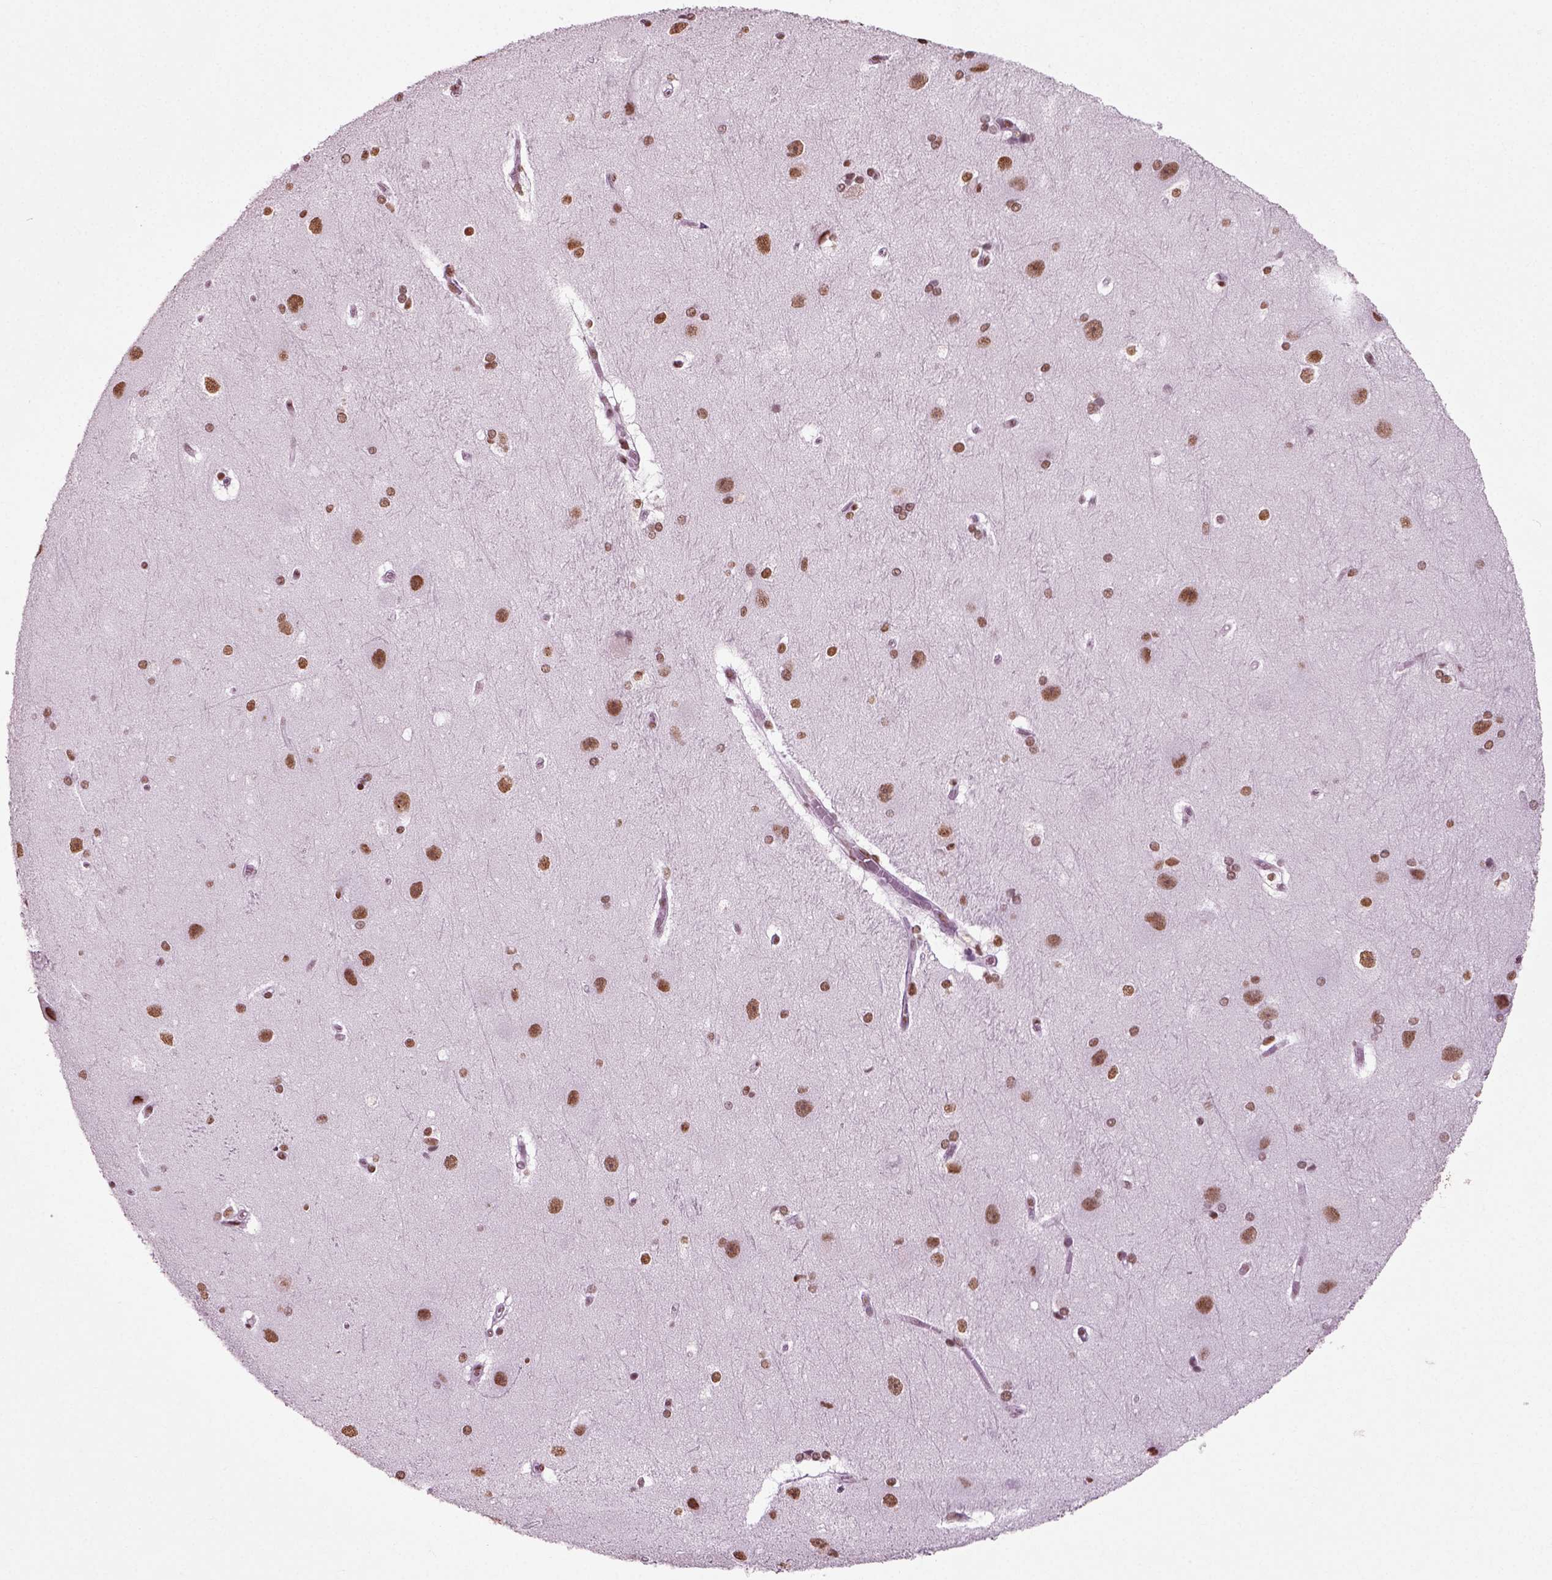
{"staining": {"intensity": "strong", "quantity": "25%-75%", "location": "nuclear"}, "tissue": "hippocampus", "cell_type": "Glial cells", "image_type": "normal", "snomed": [{"axis": "morphology", "description": "Normal tissue, NOS"}, {"axis": "topography", "description": "Cerebral cortex"}, {"axis": "topography", "description": "Hippocampus"}], "caption": "Immunohistochemistry (IHC) (DAB (3,3'-diaminobenzidine)) staining of unremarkable hippocampus shows strong nuclear protein staining in approximately 25%-75% of glial cells.", "gene": "POLR1H", "patient": {"sex": "female", "age": 19}}